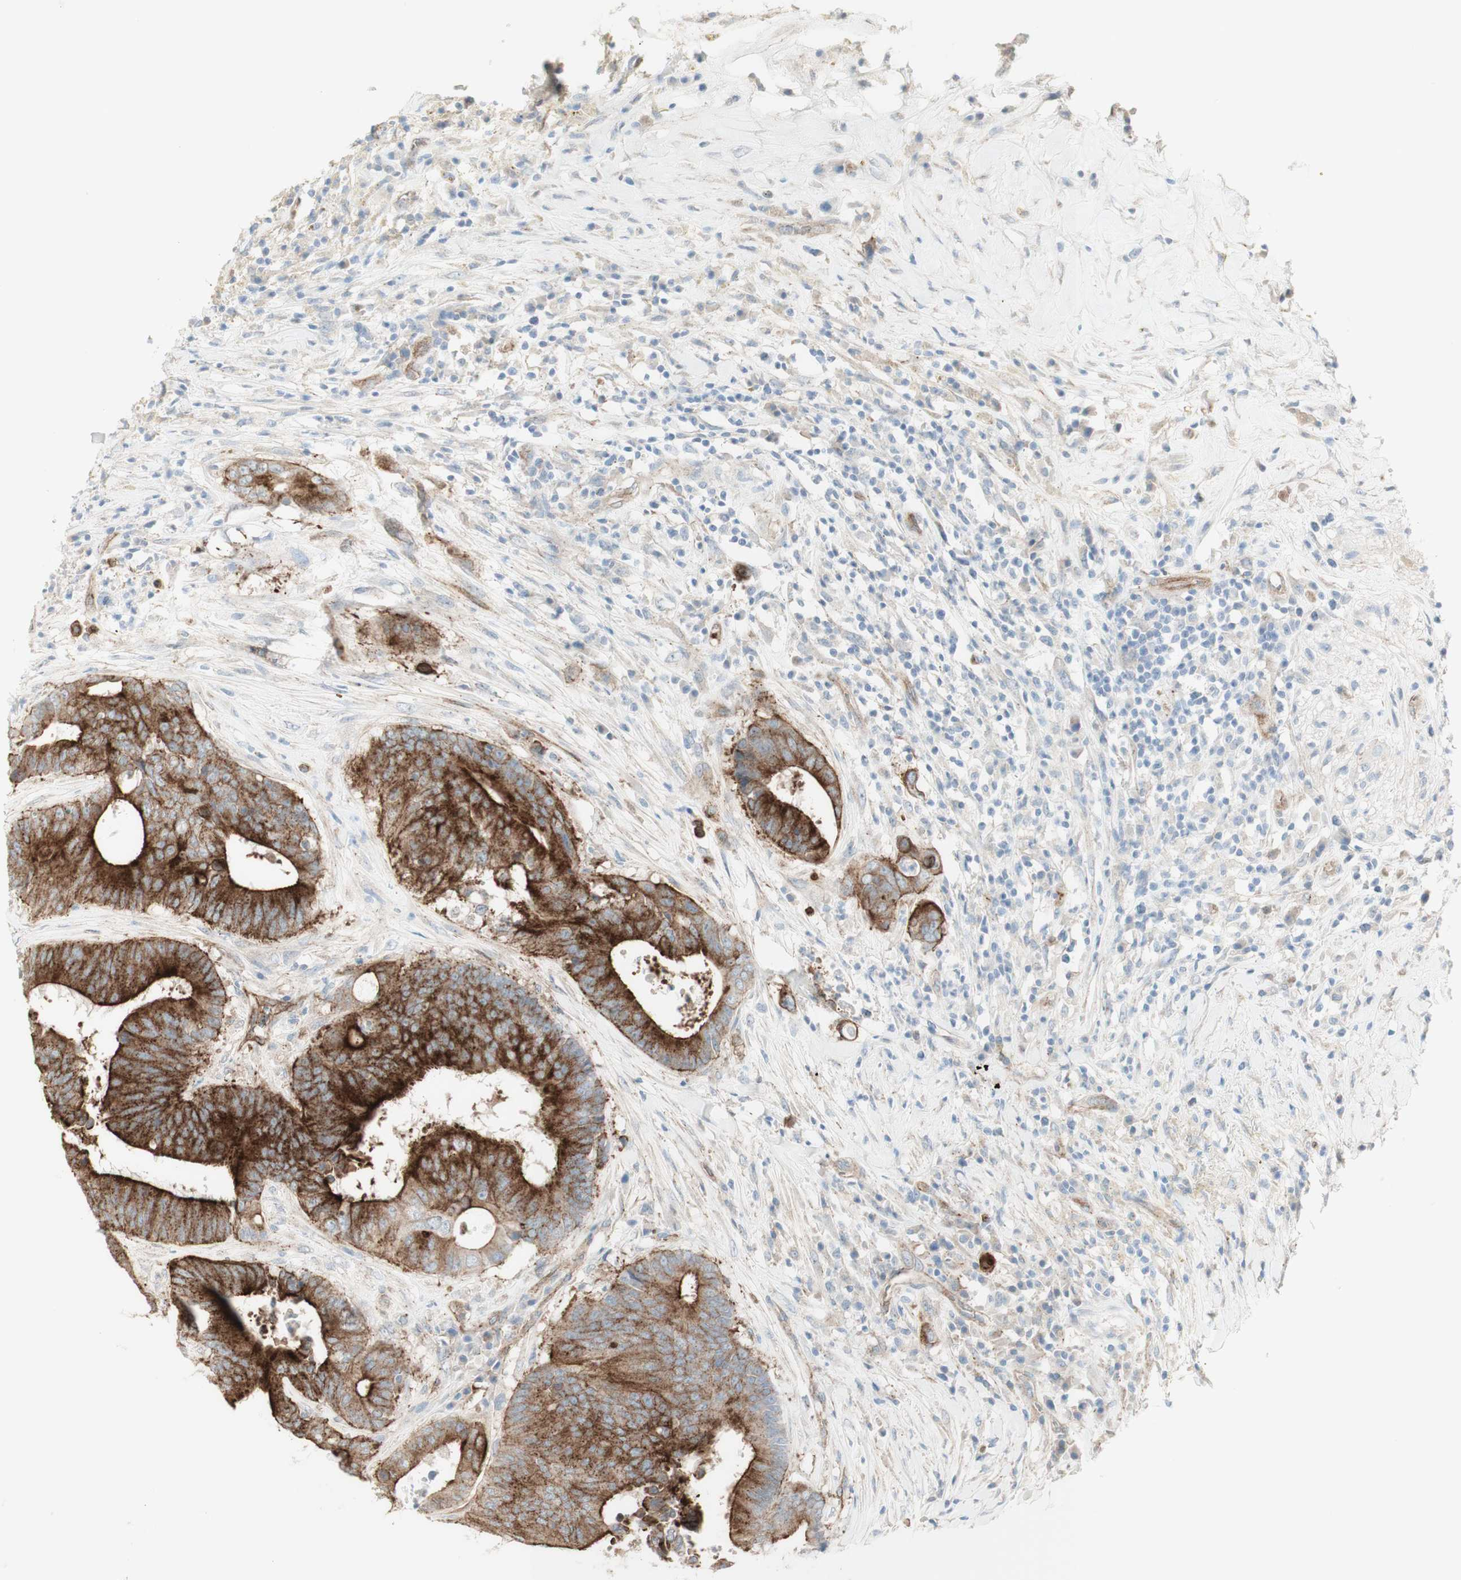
{"staining": {"intensity": "strong", "quantity": "25%-75%", "location": "cytoplasmic/membranous"}, "tissue": "colorectal cancer", "cell_type": "Tumor cells", "image_type": "cancer", "snomed": [{"axis": "morphology", "description": "Adenocarcinoma, NOS"}, {"axis": "topography", "description": "Rectum"}], "caption": "Immunohistochemistry (IHC) image of colorectal adenocarcinoma stained for a protein (brown), which exhibits high levels of strong cytoplasmic/membranous positivity in about 25%-75% of tumor cells.", "gene": "MYO6", "patient": {"sex": "male", "age": 72}}